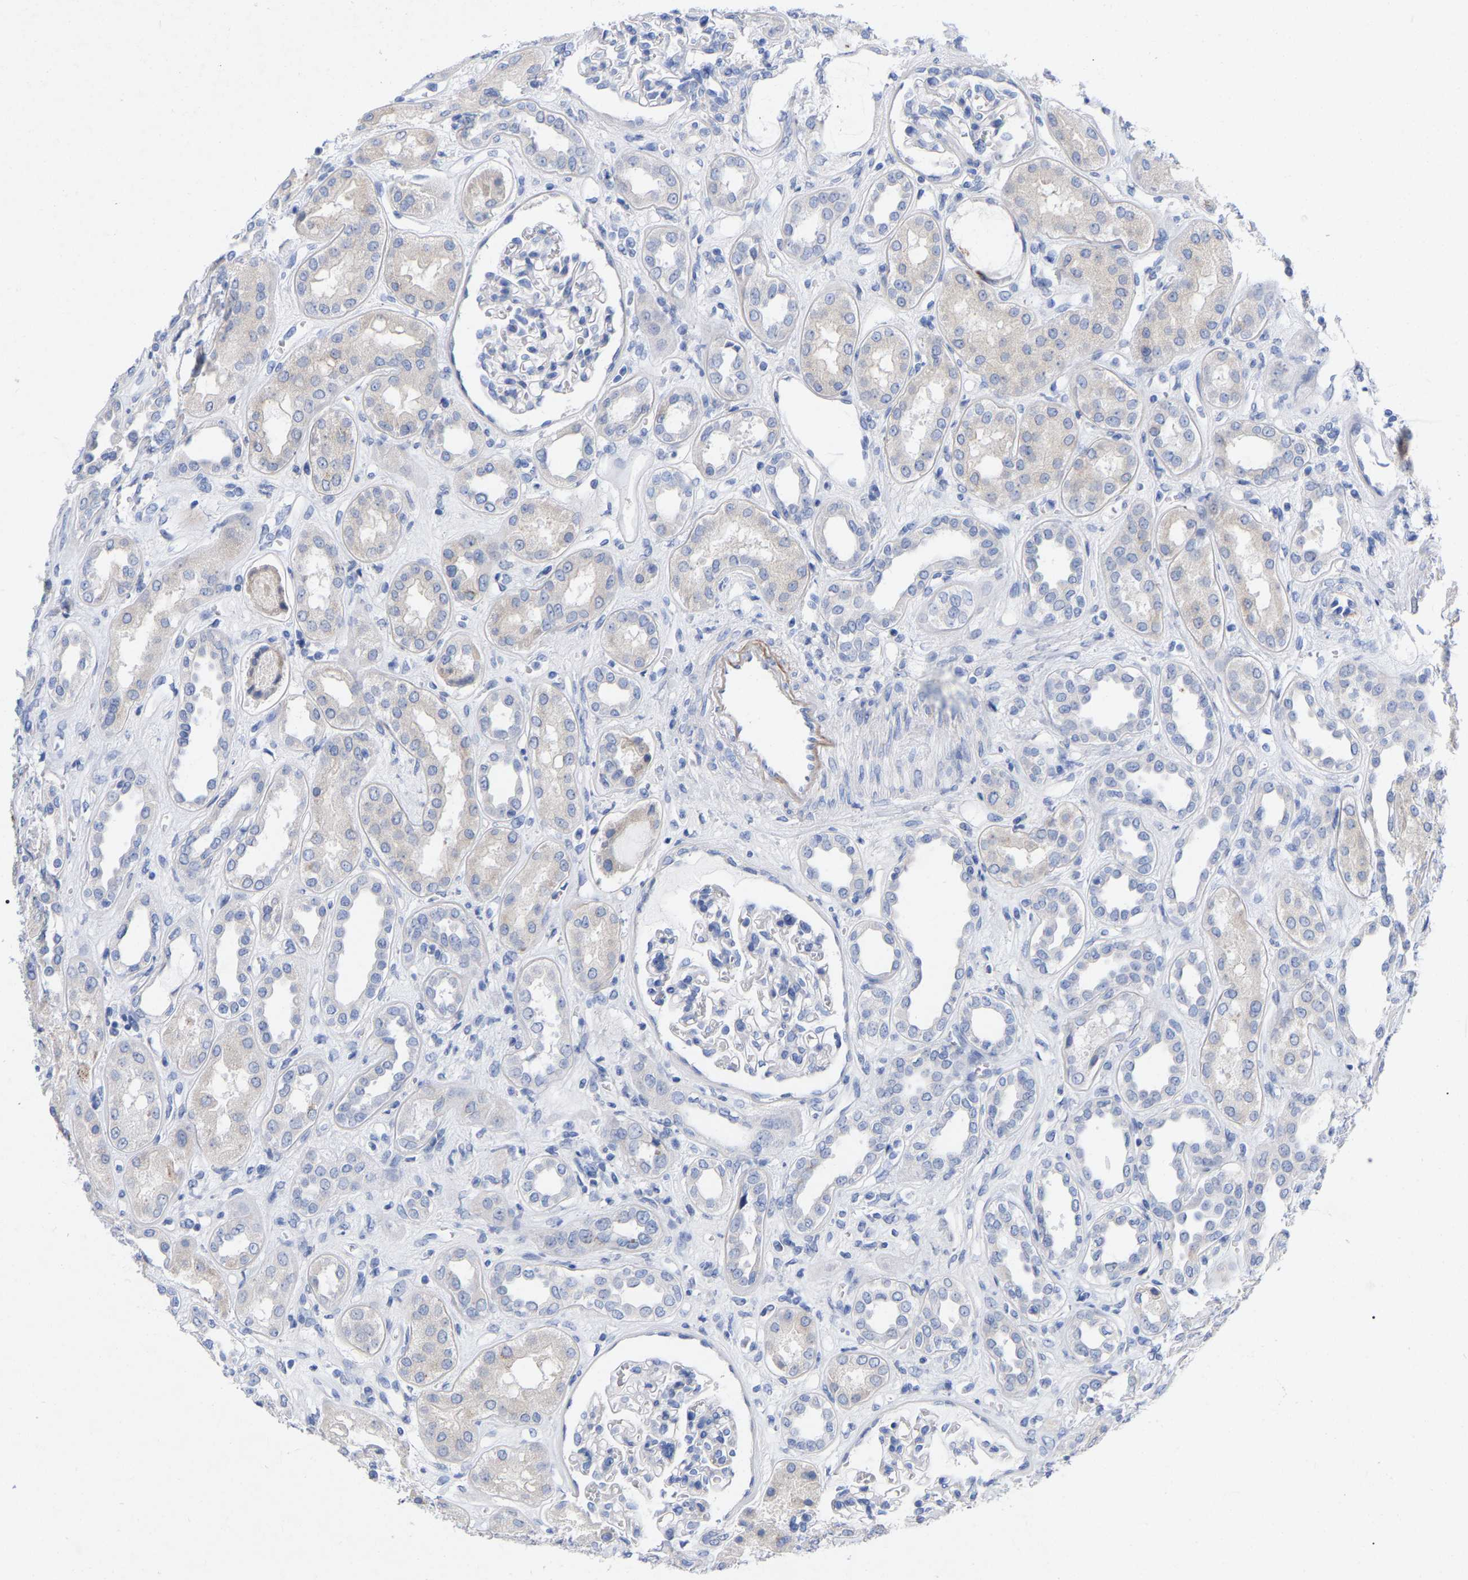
{"staining": {"intensity": "negative", "quantity": "none", "location": "none"}, "tissue": "kidney", "cell_type": "Cells in glomeruli", "image_type": "normal", "snomed": [{"axis": "morphology", "description": "Normal tissue, NOS"}, {"axis": "topography", "description": "Kidney"}], "caption": "This is a photomicrograph of IHC staining of benign kidney, which shows no staining in cells in glomeruli. Brightfield microscopy of immunohistochemistry stained with DAB (brown) and hematoxylin (blue), captured at high magnification.", "gene": "STRIP2", "patient": {"sex": "male", "age": 59}}